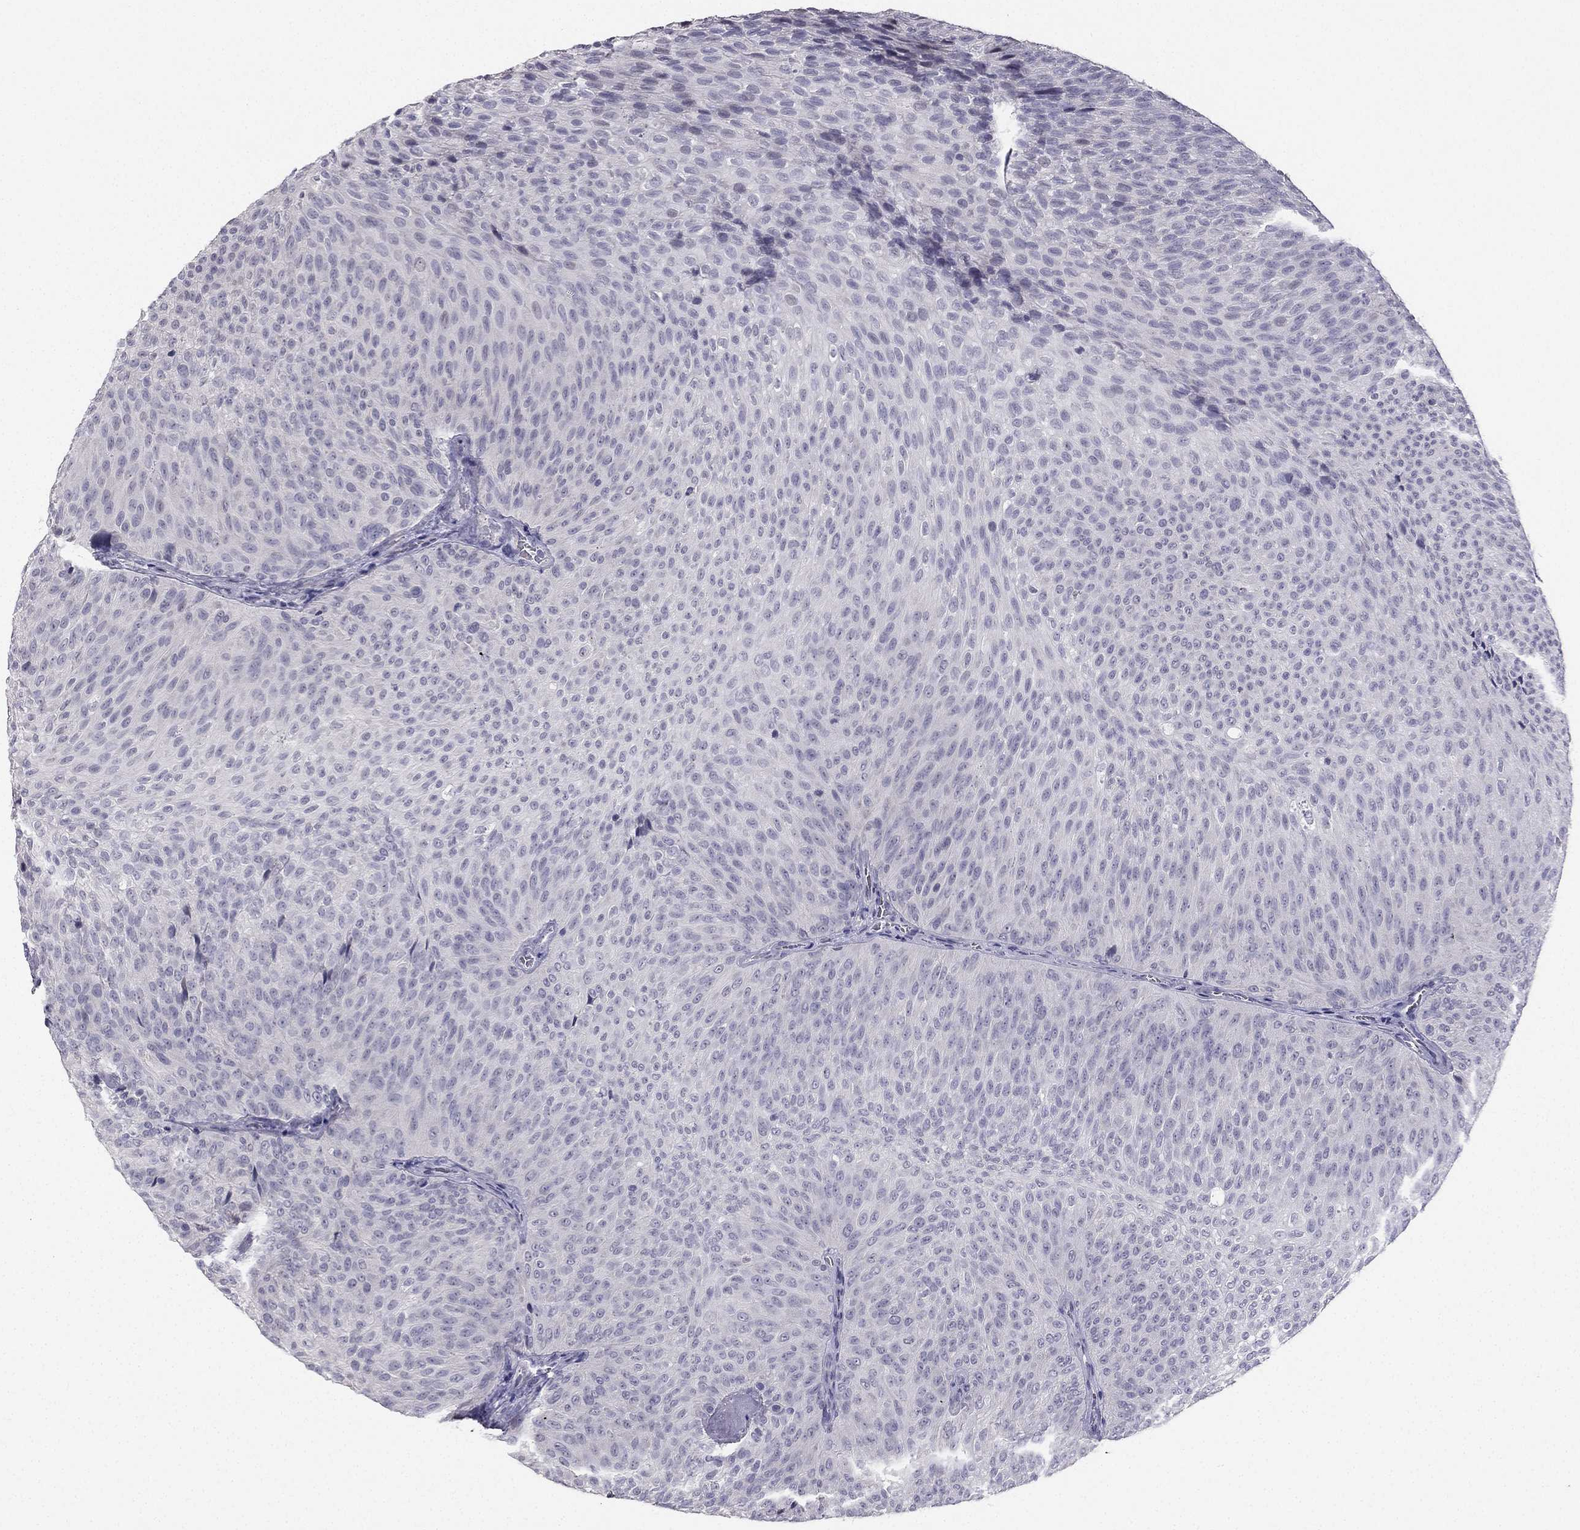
{"staining": {"intensity": "negative", "quantity": "none", "location": "none"}, "tissue": "urothelial cancer", "cell_type": "Tumor cells", "image_type": "cancer", "snomed": [{"axis": "morphology", "description": "Urothelial carcinoma, Low grade"}, {"axis": "topography", "description": "Urinary bladder"}], "caption": "DAB immunohistochemical staining of urothelial cancer demonstrates no significant expression in tumor cells. Brightfield microscopy of immunohistochemistry (IHC) stained with DAB (brown) and hematoxylin (blue), captured at high magnification.", "gene": "CALB2", "patient": {"sex": "male", "age": 78}}